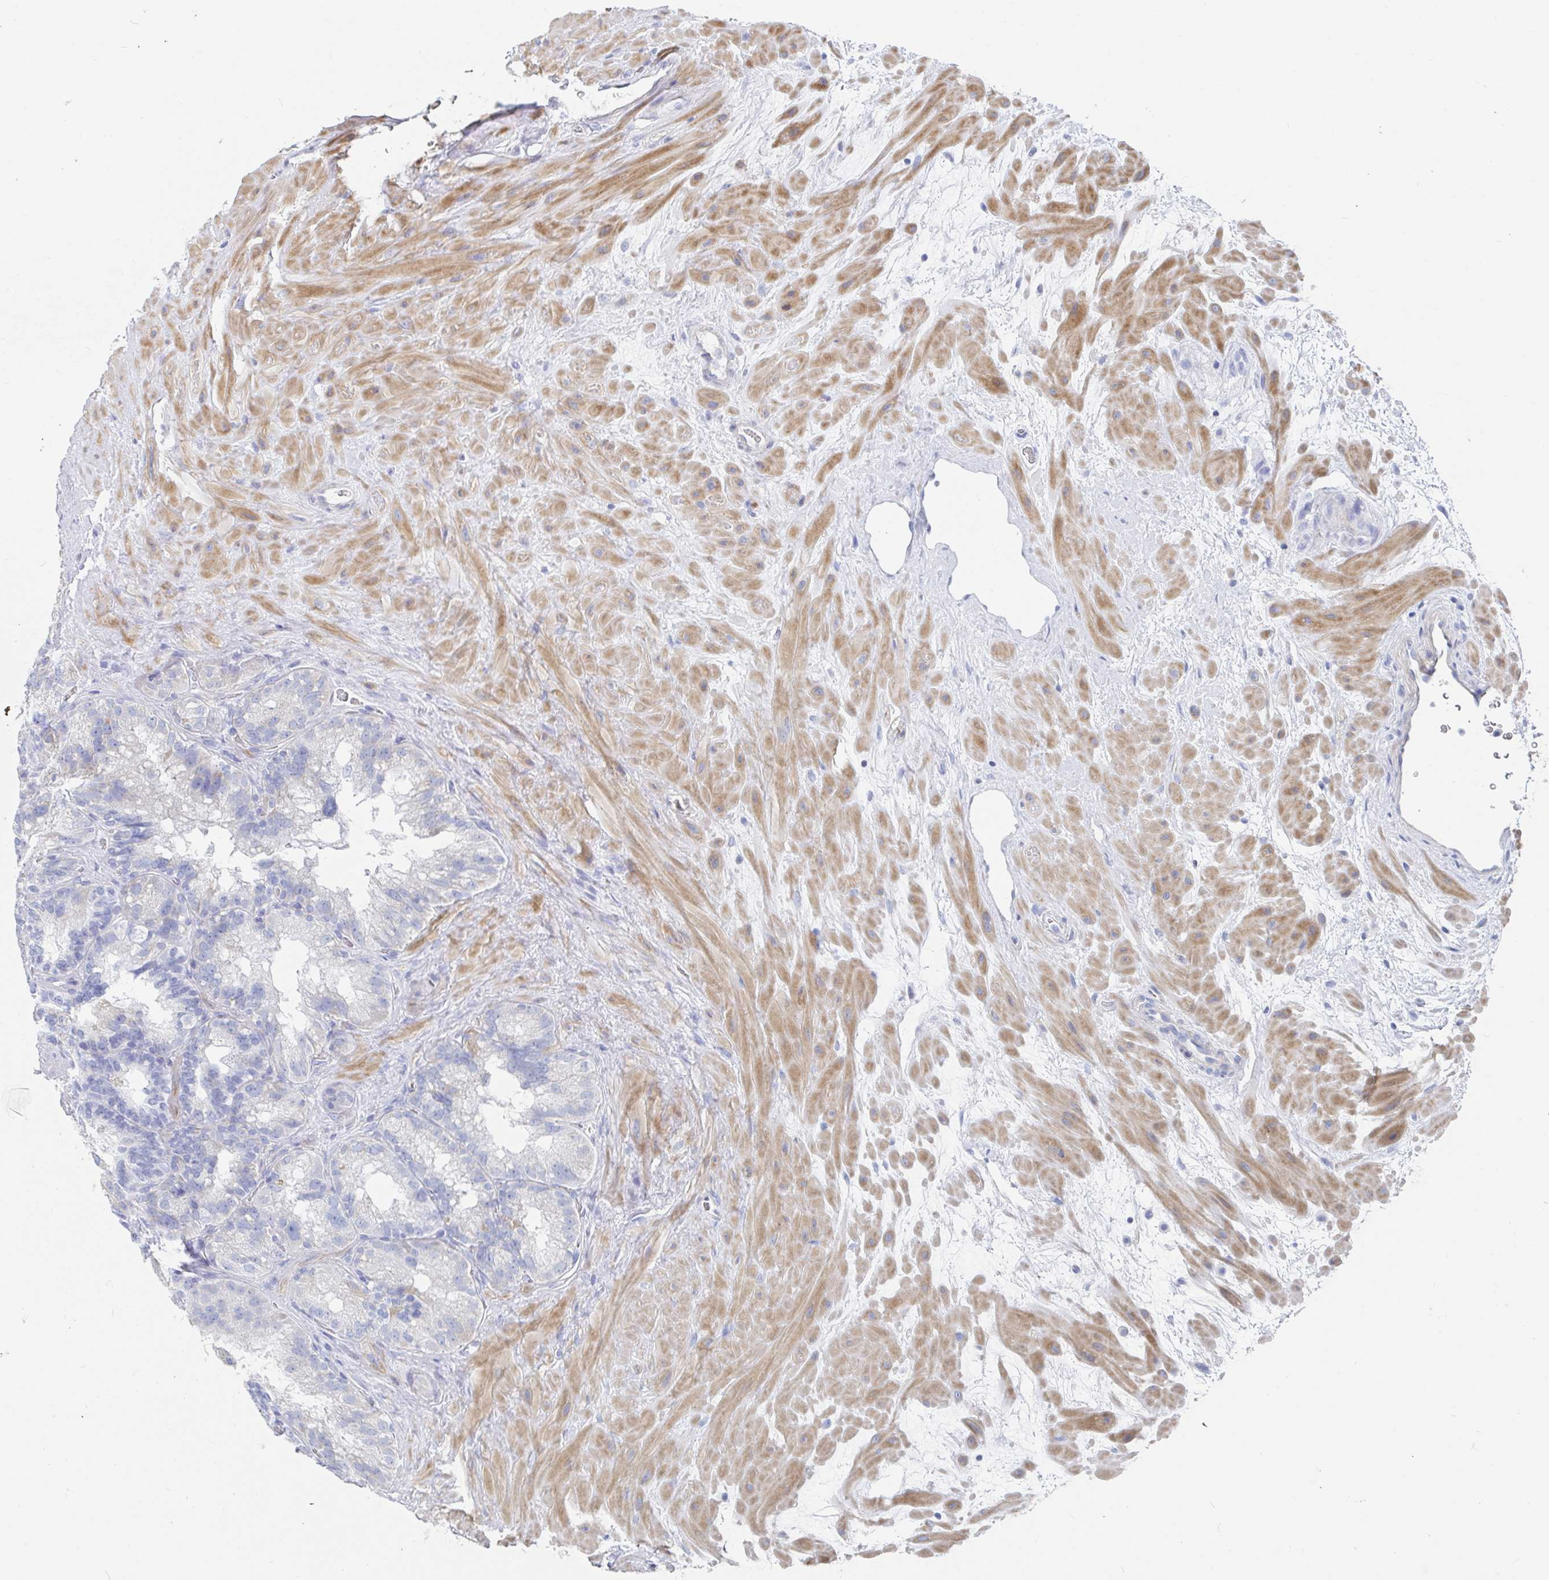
{"staining": {"intensity": "negative", "quantity": "none", "location": "none"}, "tissue": "seminal vesicle", "cell_type": "Glandular cells", "image_type": "normal", "snomed": [{"axis": "morphology", "description": "Normal tissue, NOS"}, {"axis": "topography", "description": "Seminal veicle"}], "caption": "IHC photomicrograph of benign seminal vesicle: seminal vesicle stained with DAB (3,3'-diaminobenzidine) reveals no significant protein positivity in glandular cells. (Stains: DAB (3,3'-diaminobenzidine) immunohistochemistry (IHC) with hematoxylin counter stain, Microscopy: brightfield microscopy at high magnification).", "gene": "PACSIN1", "patient": {"sex": "male", "age": 60}}